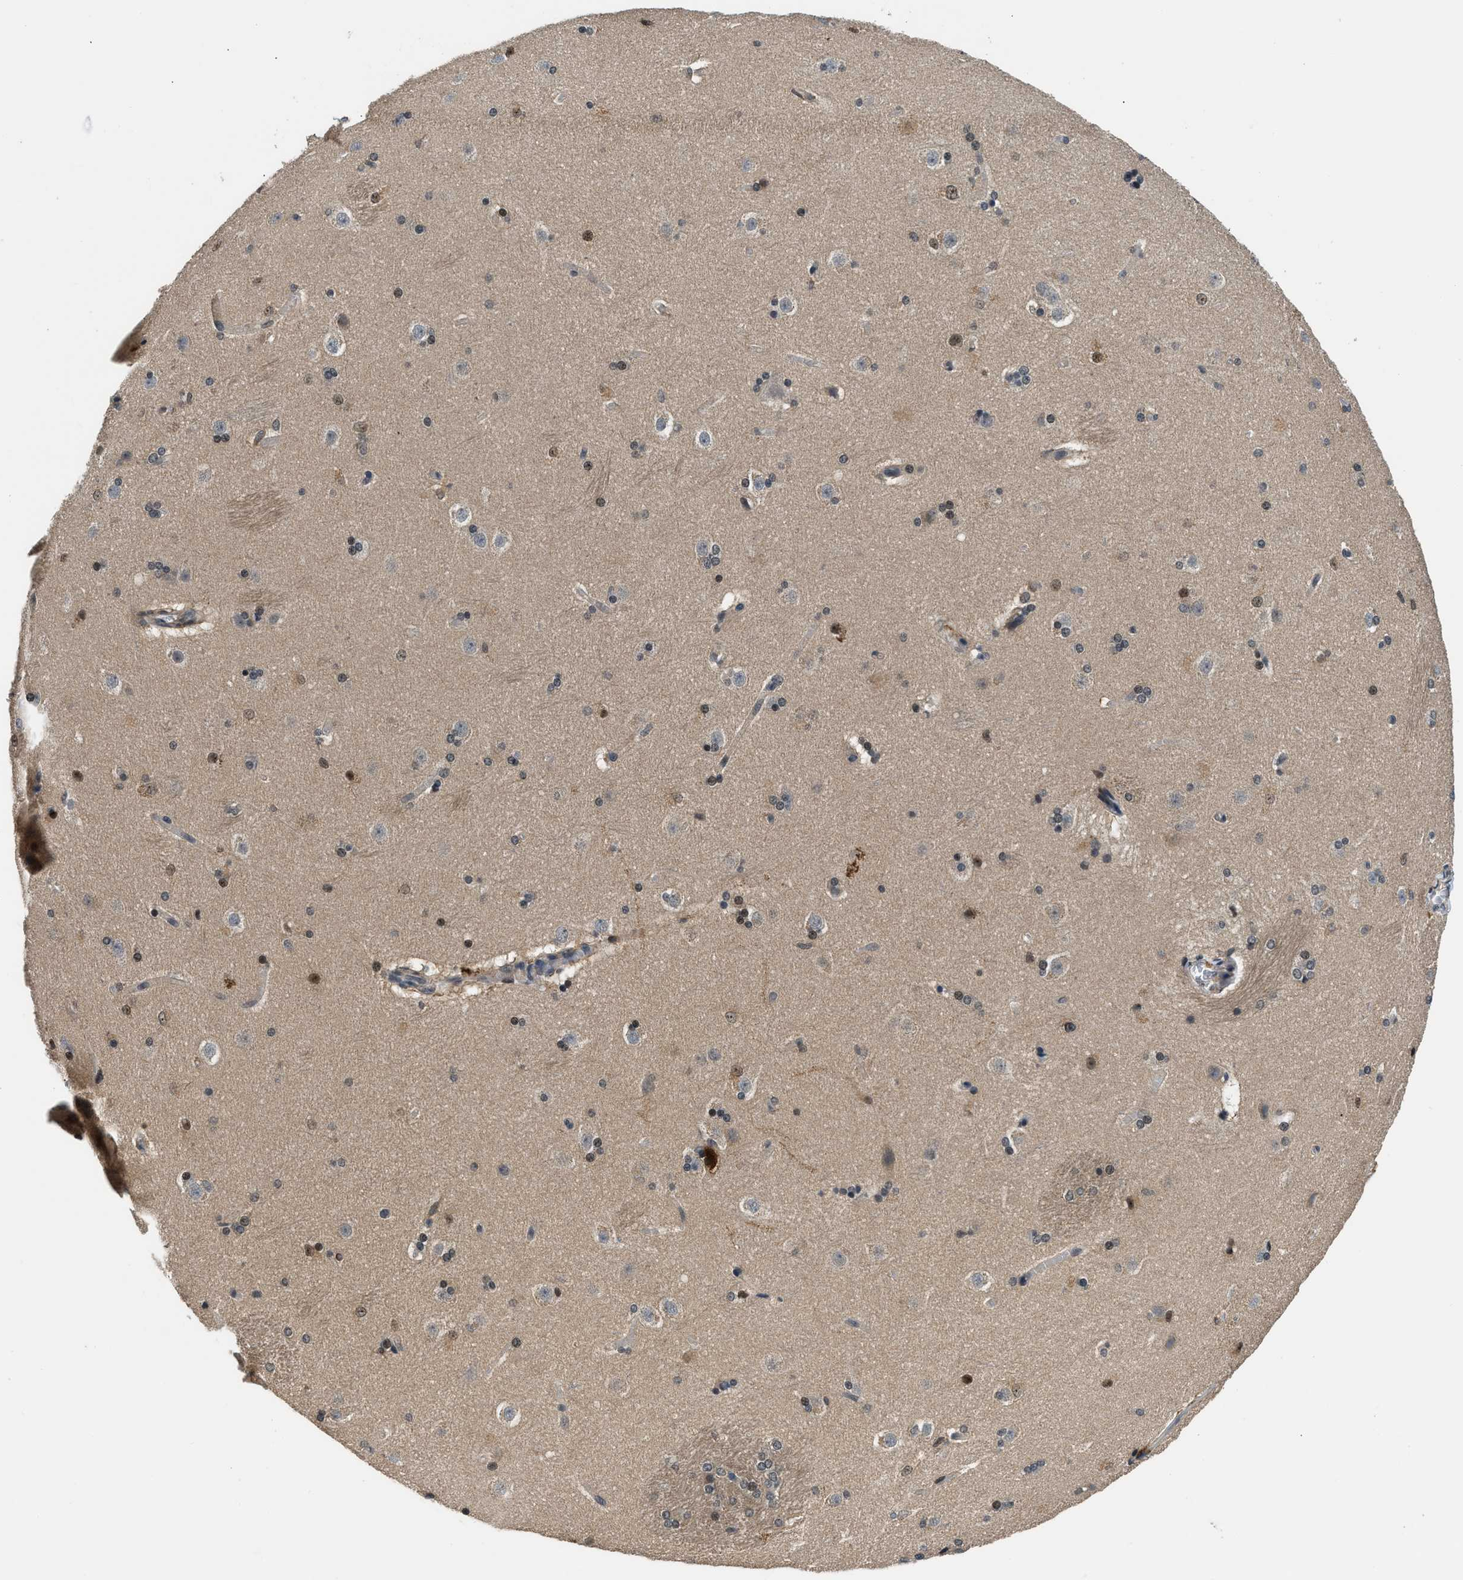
{"staining": {"intensity": "moderate", "quantity": "25%-75%", "location": "nuclear"}, "tissue": "caudate", "cell_type": "Glial cells", "image_type": "normal", "snomed": [{"axis": "morphology", "description": "Normal tissue, NOS"}, {"axis": "topography", "description": "Lateral ventricle wall"}], "caption": "Immunohistochemical staining of normal human caudate reveals moderate nuclear protein positivity in approximately 25%-75% of glial cells. The staining was performed using DAB to visualize the protein expression in brown, while the nuclei were stained in blue with hematoxylin (Magnification: 20x).", "gene": "MTMR1", "patient": {"sex": "female", "age": 19}}